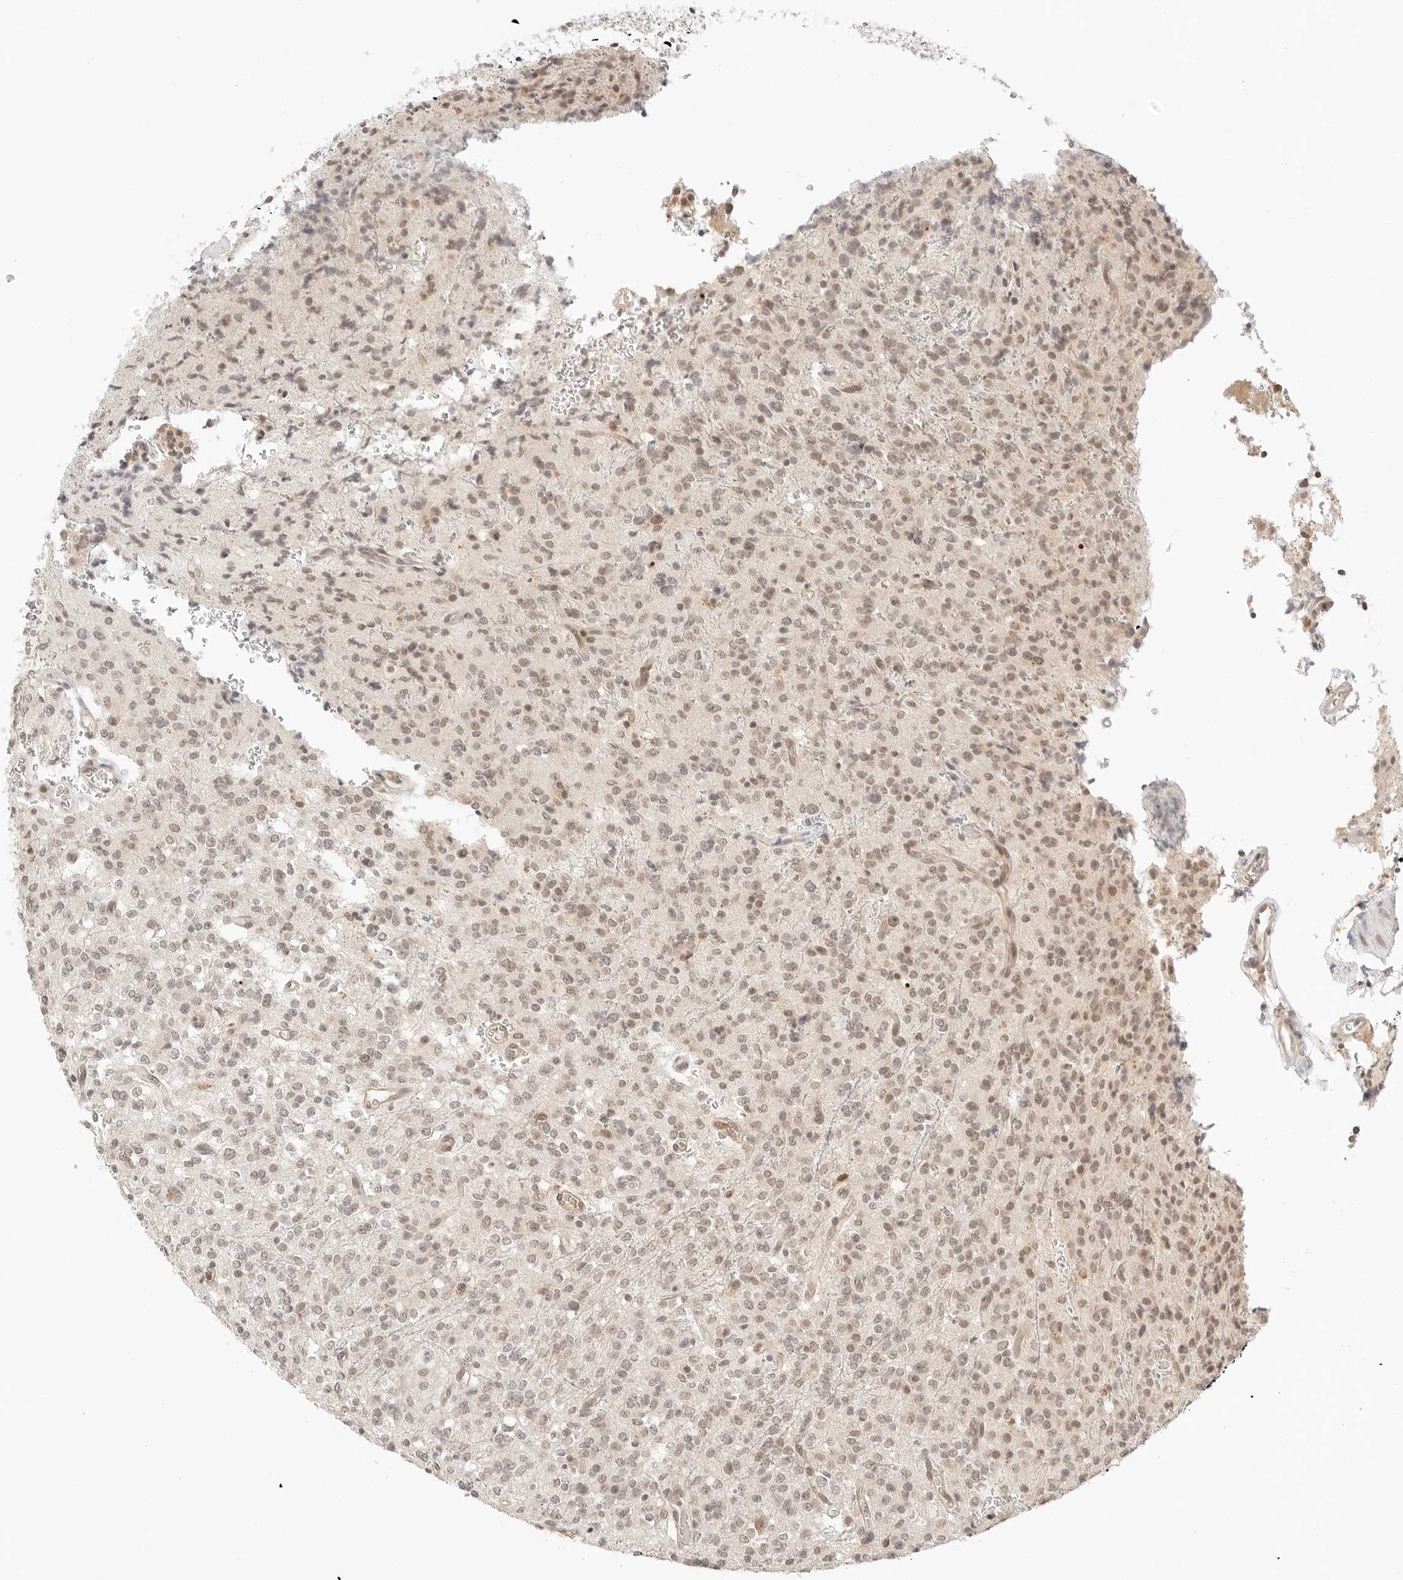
{"staining": {"intensity": "weak", "quantity": ">75%", "location": "nuclear"}, "tissue": "glioma", "cell_type": "Tumor cells", "image_type": "cancer", "snomed": [{"axis": "morphology", "description": "Glioma, malignant, High grade"}, {"axis": "topography", "description": "Brain"}], "caption": "This is a histology image of IHC staining of glioma, which shows weak positivity in the nuclear of tumor cells.", "gene": "SEPTIN4", "patient": {"sex": "male", "age": 34}}